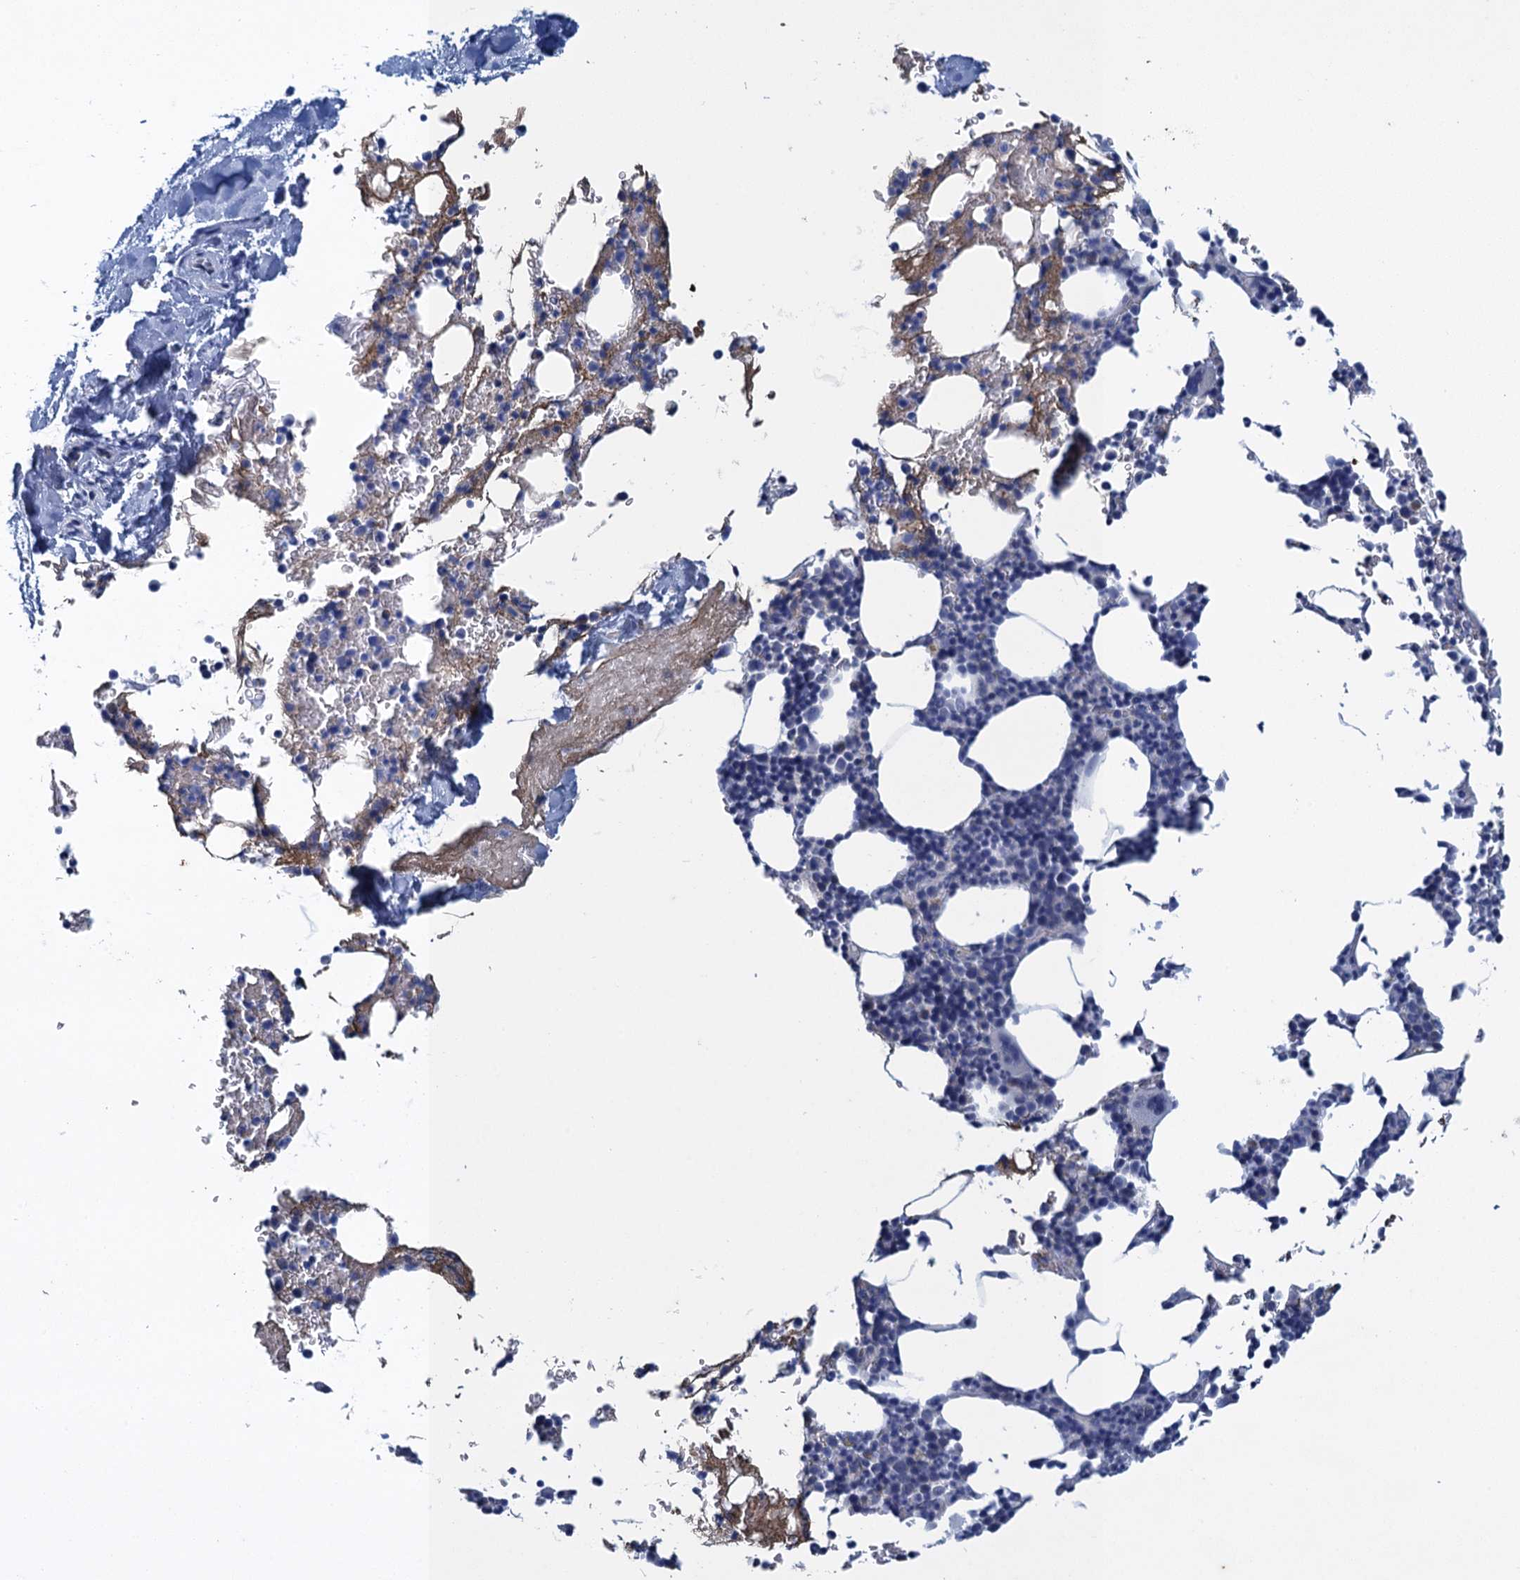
{"staining": {"intensity": "negative", "quantity": "none", "location": "none"}, "tissue": "bone marrow", "cell_type": "Hematopoietic cells", "image_type": "normal", "snomed": [{"axis": "morphology", "description": "Normal tissue, NOS"}, {"axis": "morphology", "description": "Inflammation, NOS"}, {"axis": "topography", "description": "Bone marrow"}], "caption": "The histopathology image reveals no staining of hematopoietic cells in normal bone marrow.", "gene": "SCEL", "patient": {"sex": "male", "age": 41}}